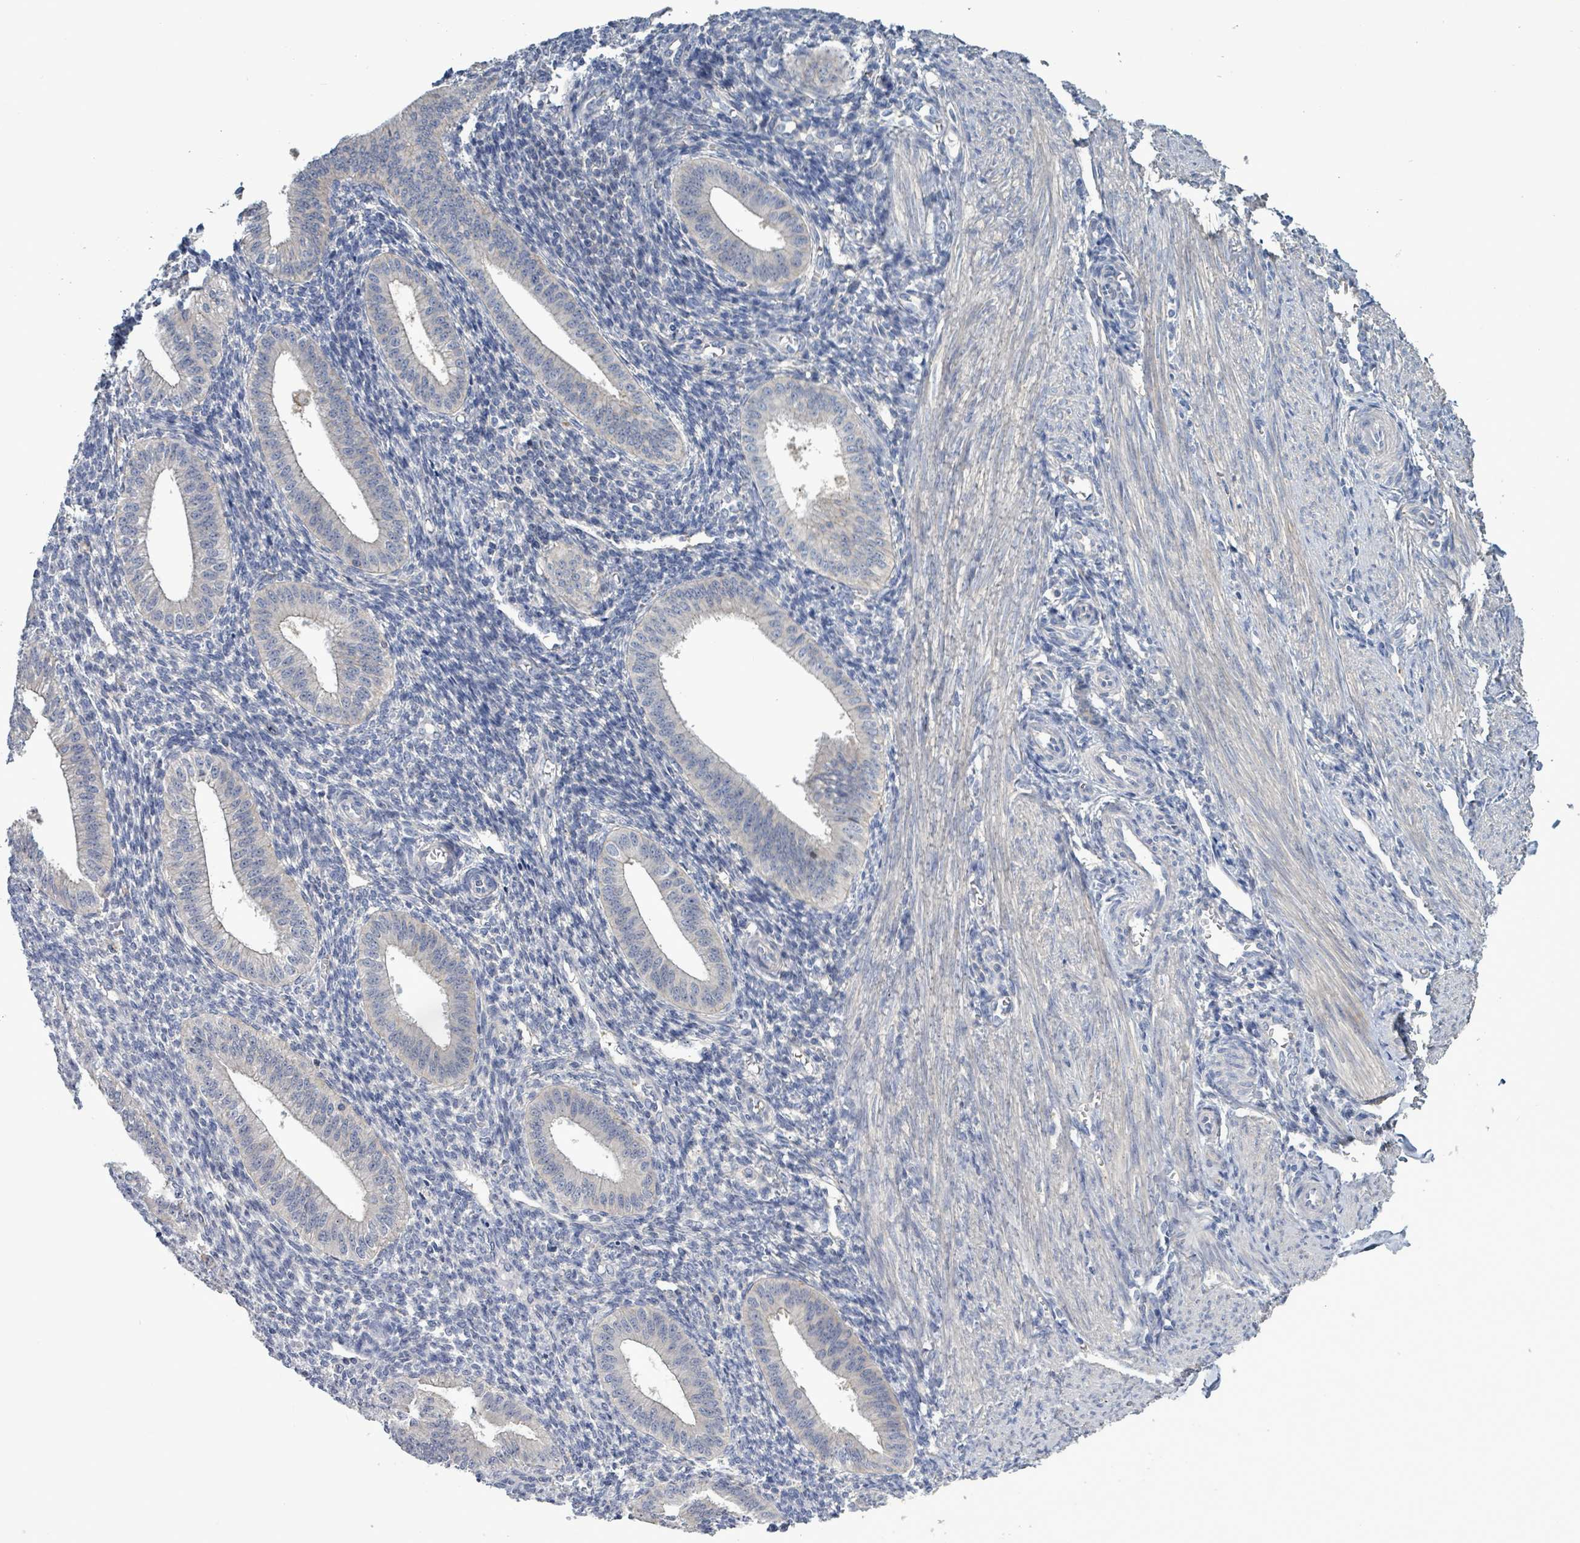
{"staining": {"intensity": "negative", "quantity": "none", "location": "none"}, "tissue": "endometrium", "cell_type": "Cells in endometrial stroma", "image_type": "normal", "snomed": [{"axis": "morphology", "description": "Normal tissue, NOS"}, {"axis": "topography", "description": "Endometrium"}], "caption": "Immunohistochemistry (IHC) image of benign endometrium: human endometrium stained with DAB demonstrates no significant protein positivity in cells in endometrial stroma. The staining is performed using DAB brown chromogen with nuclei counter-stained in using hematoxylin.", "gene": "HRAS", "patient": {"sex": "female", "age": 34}}